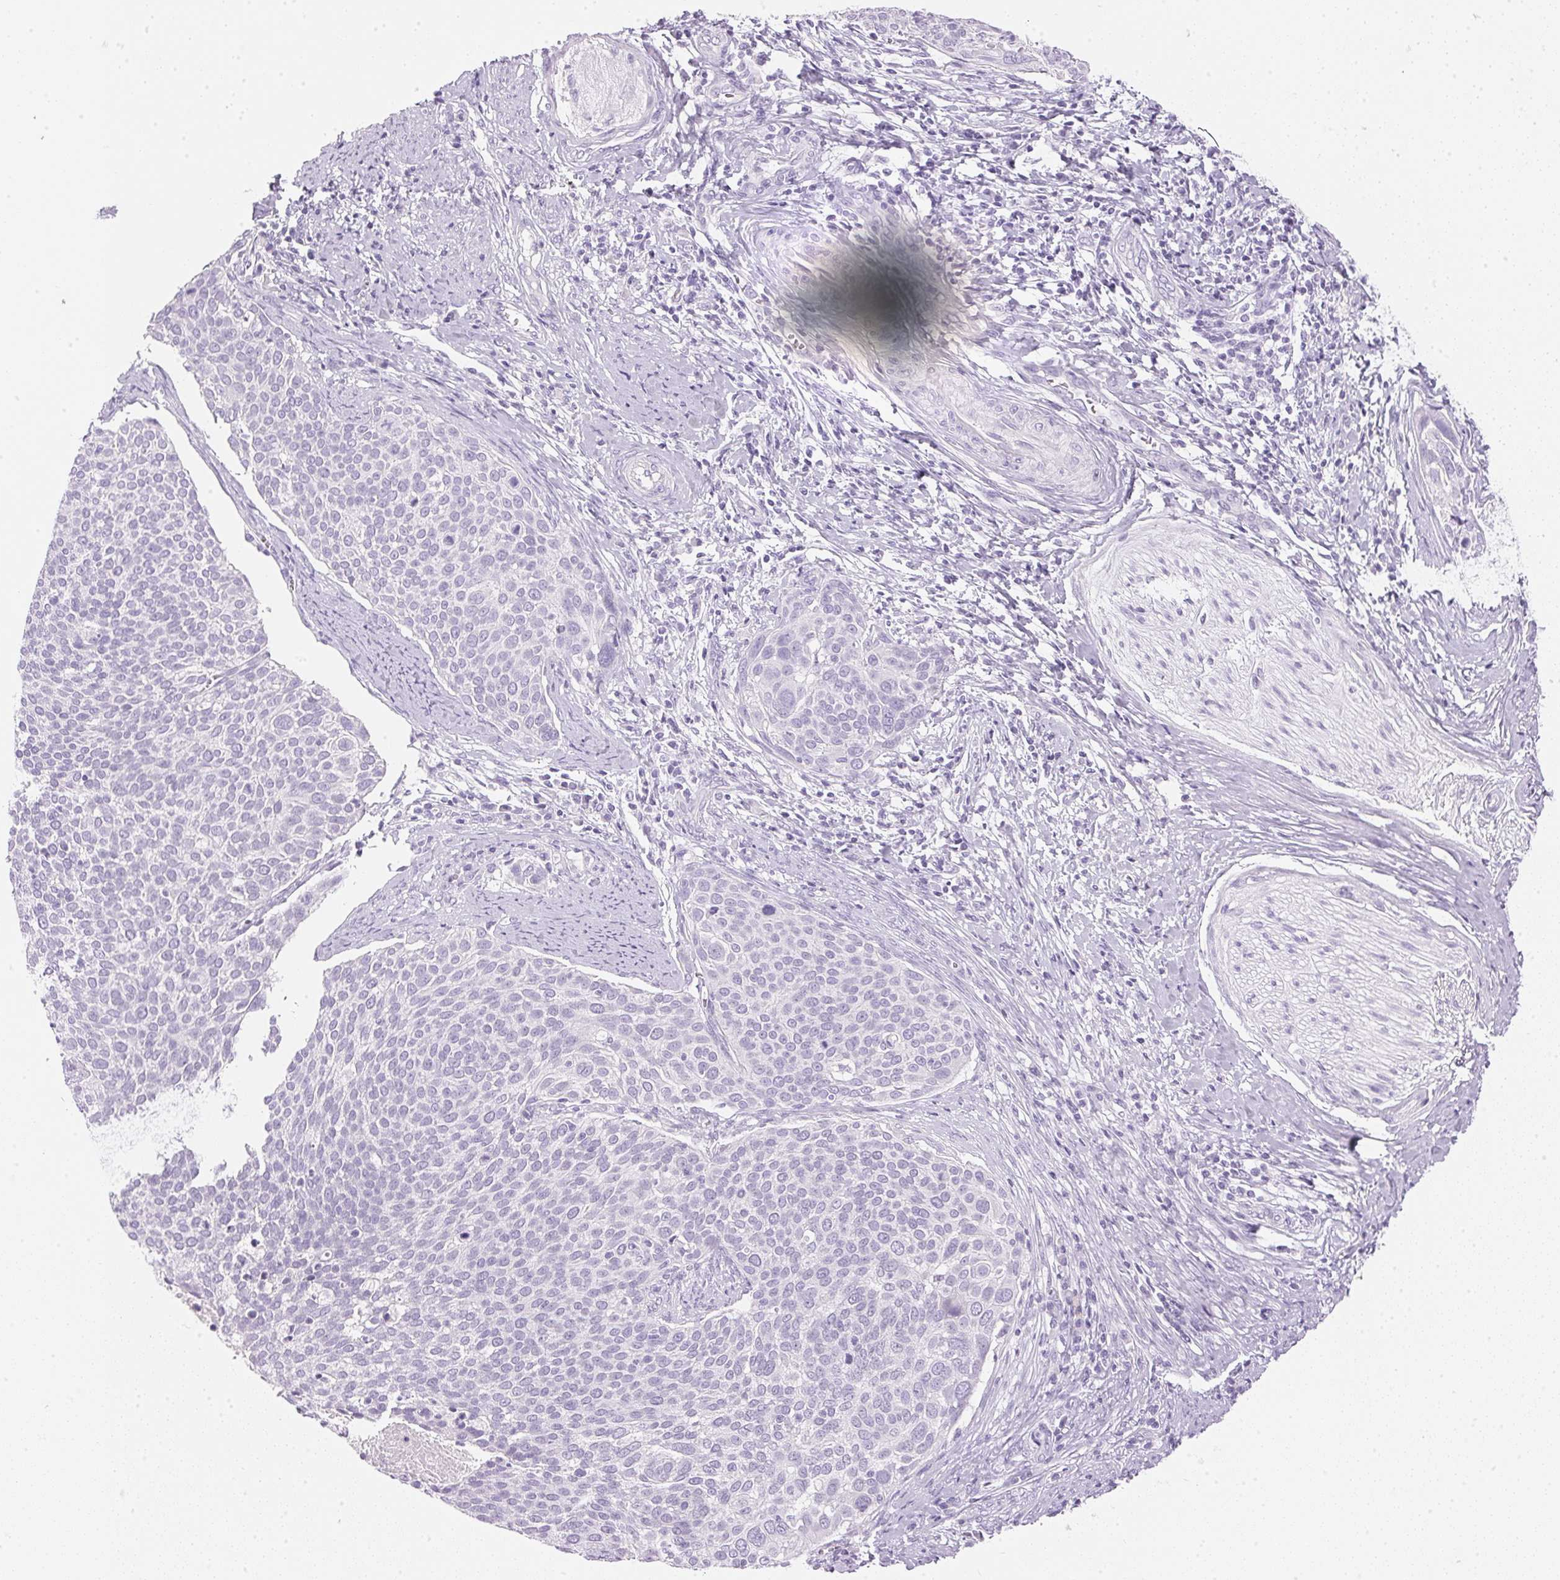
{"staining": {"intensity": "negative", "quantity": "none", "location": "none"}, "tissue": "cervical cancer", "cell_type": "Tumor cells", "image_type": "cancer", "snomed": [{"axis": "morphology", "description": "Squamous cell carcinoma, NOS"}, {"axis": "topography", "description": "Cervix"}], "caption": "An image of squamous cell carcinoma (cervical) stained for a protein demonstrates no brown staining in tumor cells.", "gene": "IGFBP1", "patient": {"sex": "female", "age": 39}}